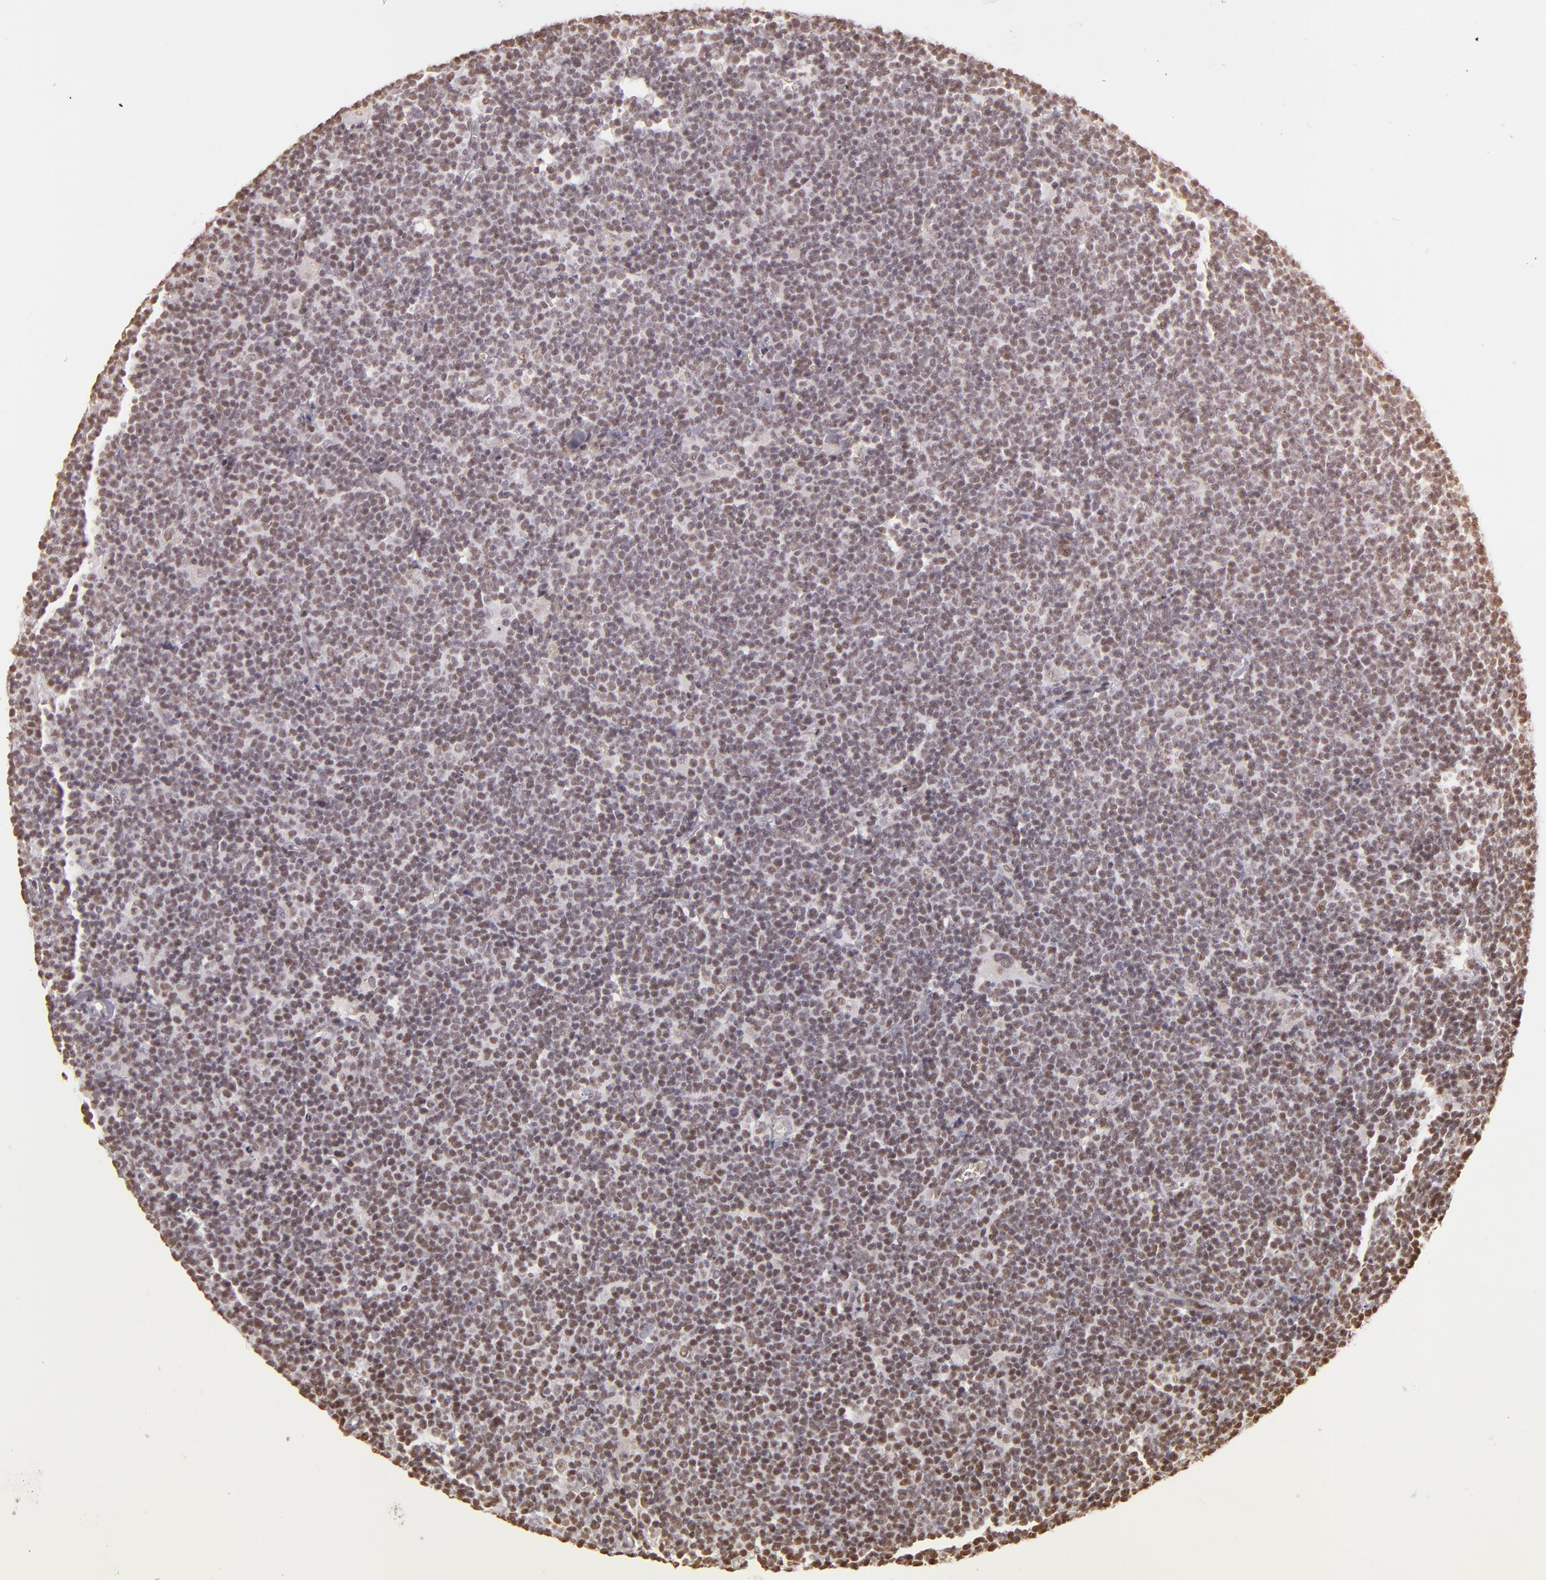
{"staining": {"intensity": "weak", "quantity": ">75%", "location": "nuclear"}, "tissue": "lymphoma", "cell_type": "Tumor cells", "image_type": "cancer", "snomed": [{"axis": "morphology", "description": "Malignant lymphoma, non-Hodgkin's type, Low grade"}, {"axis": "topography", "description": "Lymph node"}], "caption": "High-power microscopy captured an immunohistochemistry (IHC) micrograph of low-grade malignant lymphoma, non-Hodgkin's type, revealing weak nuclear staining in approximately >75% of tumor cells. (brown staining indicates protein expression, while blue staining denotes nuclei).", "gene": "PAPOLA", "patient": {"sex": "male", "age": 65}}